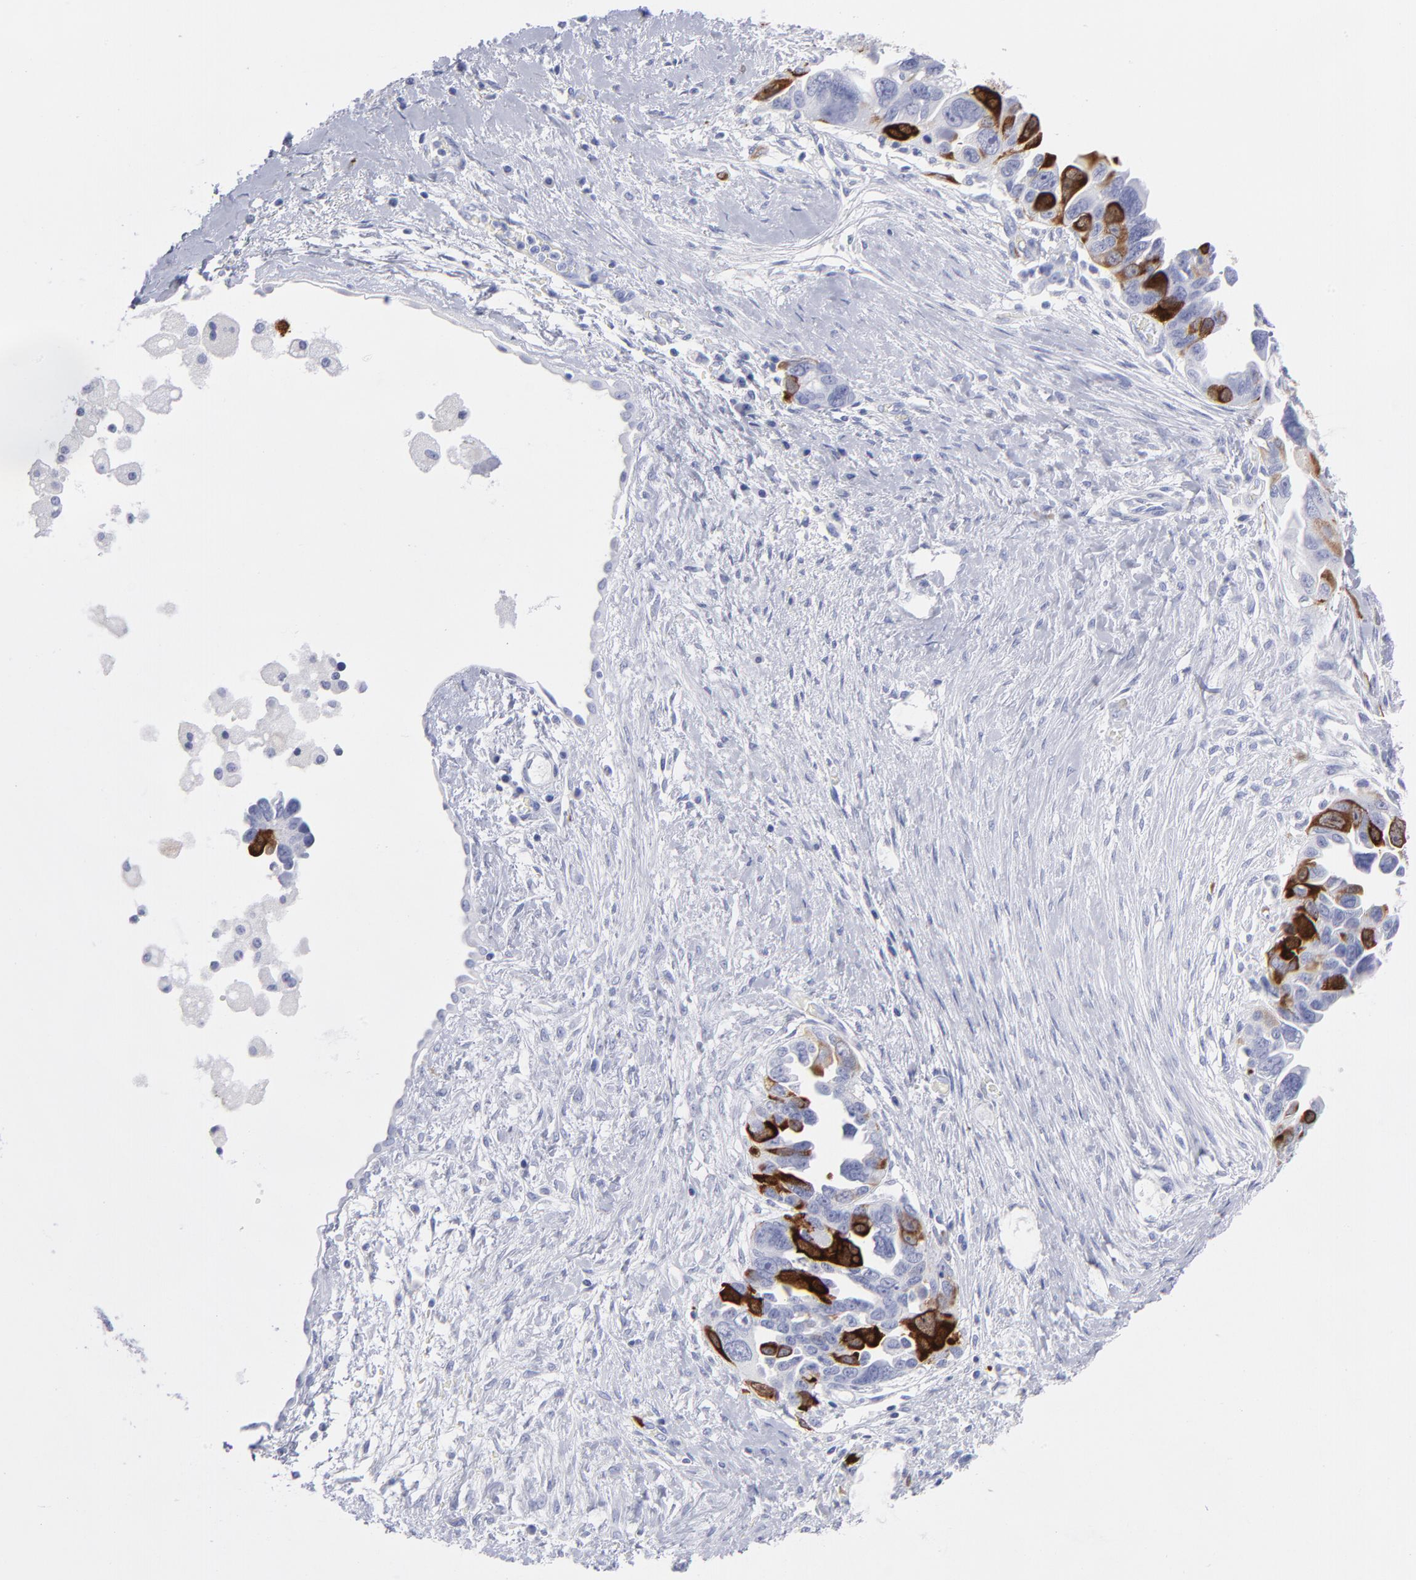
{"staining": {"intensity": "strong", "quantity": "<25%", "location": "cytoplasmic/membranous"}, "tissue": "ovarian cancer", "cell_type": "Tumor cells", "image_type": "cancer", "snomed": [{"axis": "morphology", "description": "Cystadenocarcinoma, serous, NOS"}, {"axis": "topography", "description": "Ovary"}], "caption": "Strong cytoplasmic/membranous protein staining is identified in approximately <25% of tumor cells in ovarian cancer. (Brightfield microscopy of DAB IHC at high magnification).", "gene": "CCNB1", "patient": {"sex": "female", "age": 63}}